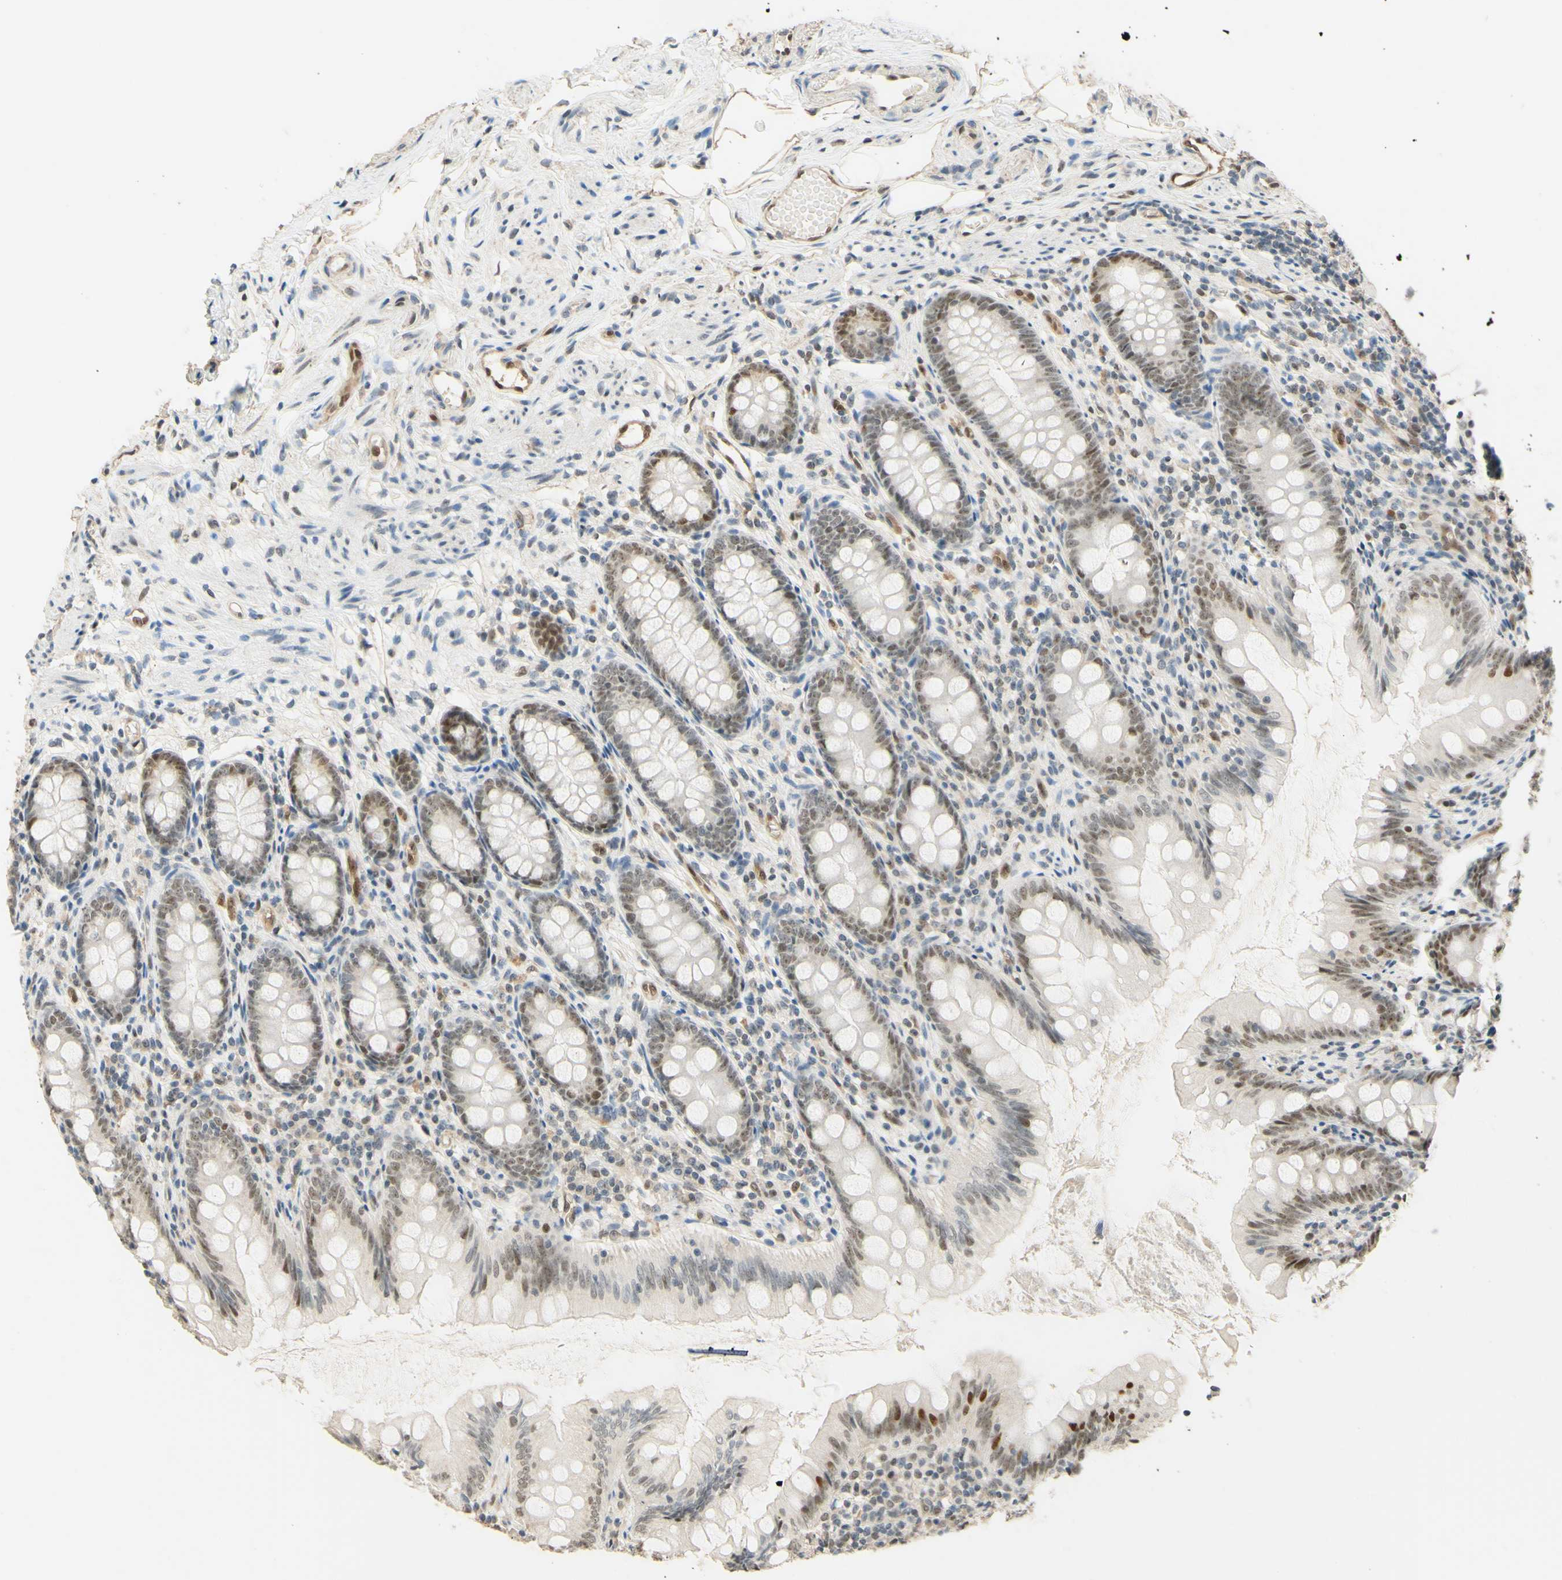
{"staining": {"intensity": "weak", "quantity": ">75%", "location": "nuclear"}, "tissue": "appendix", "cell_type": "Glandular cells", "image_type": "normal", "snomed": [{"axis": "morphology", "description": "Normal tissue, NOS"}, {"axis": "topography", "description": "Appendix"}], "caption": "A low amount of weak nuclear staining is appreciated in approximately >75% of glandular cells in unremarkable appendix. (Brightfield microscopy of DAB IHC at high magnification).", "gene": "POLB", "patient": {"sex": "female", "age": 77}}